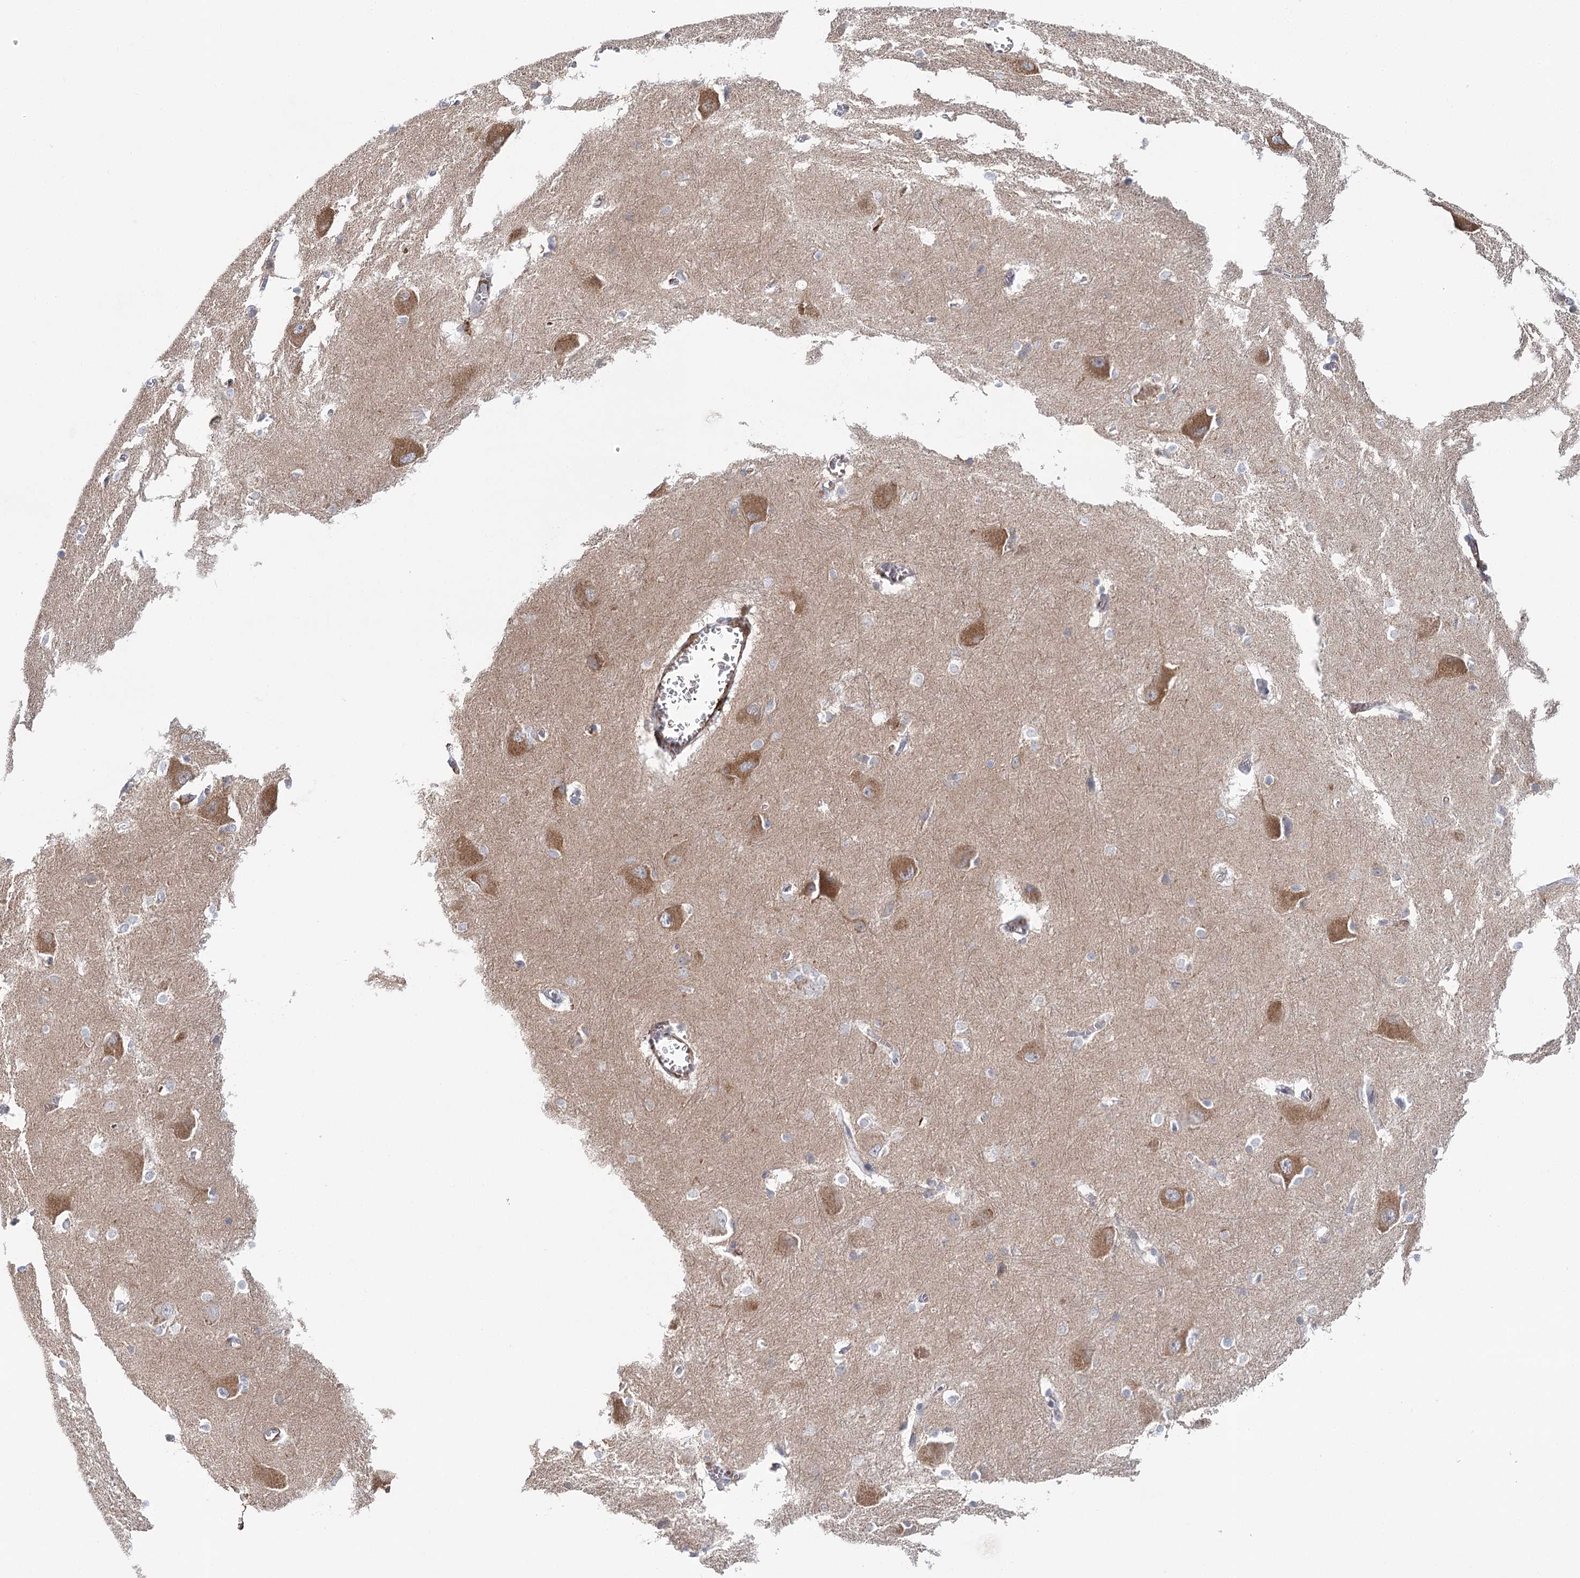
{"staining": {"intensity": "weak", "quantity": "<25%", "location": "cytoplasmic/membranous"}, "tissue": "caudate", "cell_type": "Glial cells", "image_type": "normal", "snomed": [{"axis": "morphology", "description": "Normal tissue, NOS"}, {"axis": "topography", "description": "Lateral ventricle wall"}], "caption": "Glial cells show no significant staining in unremarkable caudate.", "gene": "ARHGAP44", "patient": {"sex": "male", "age": 37}}